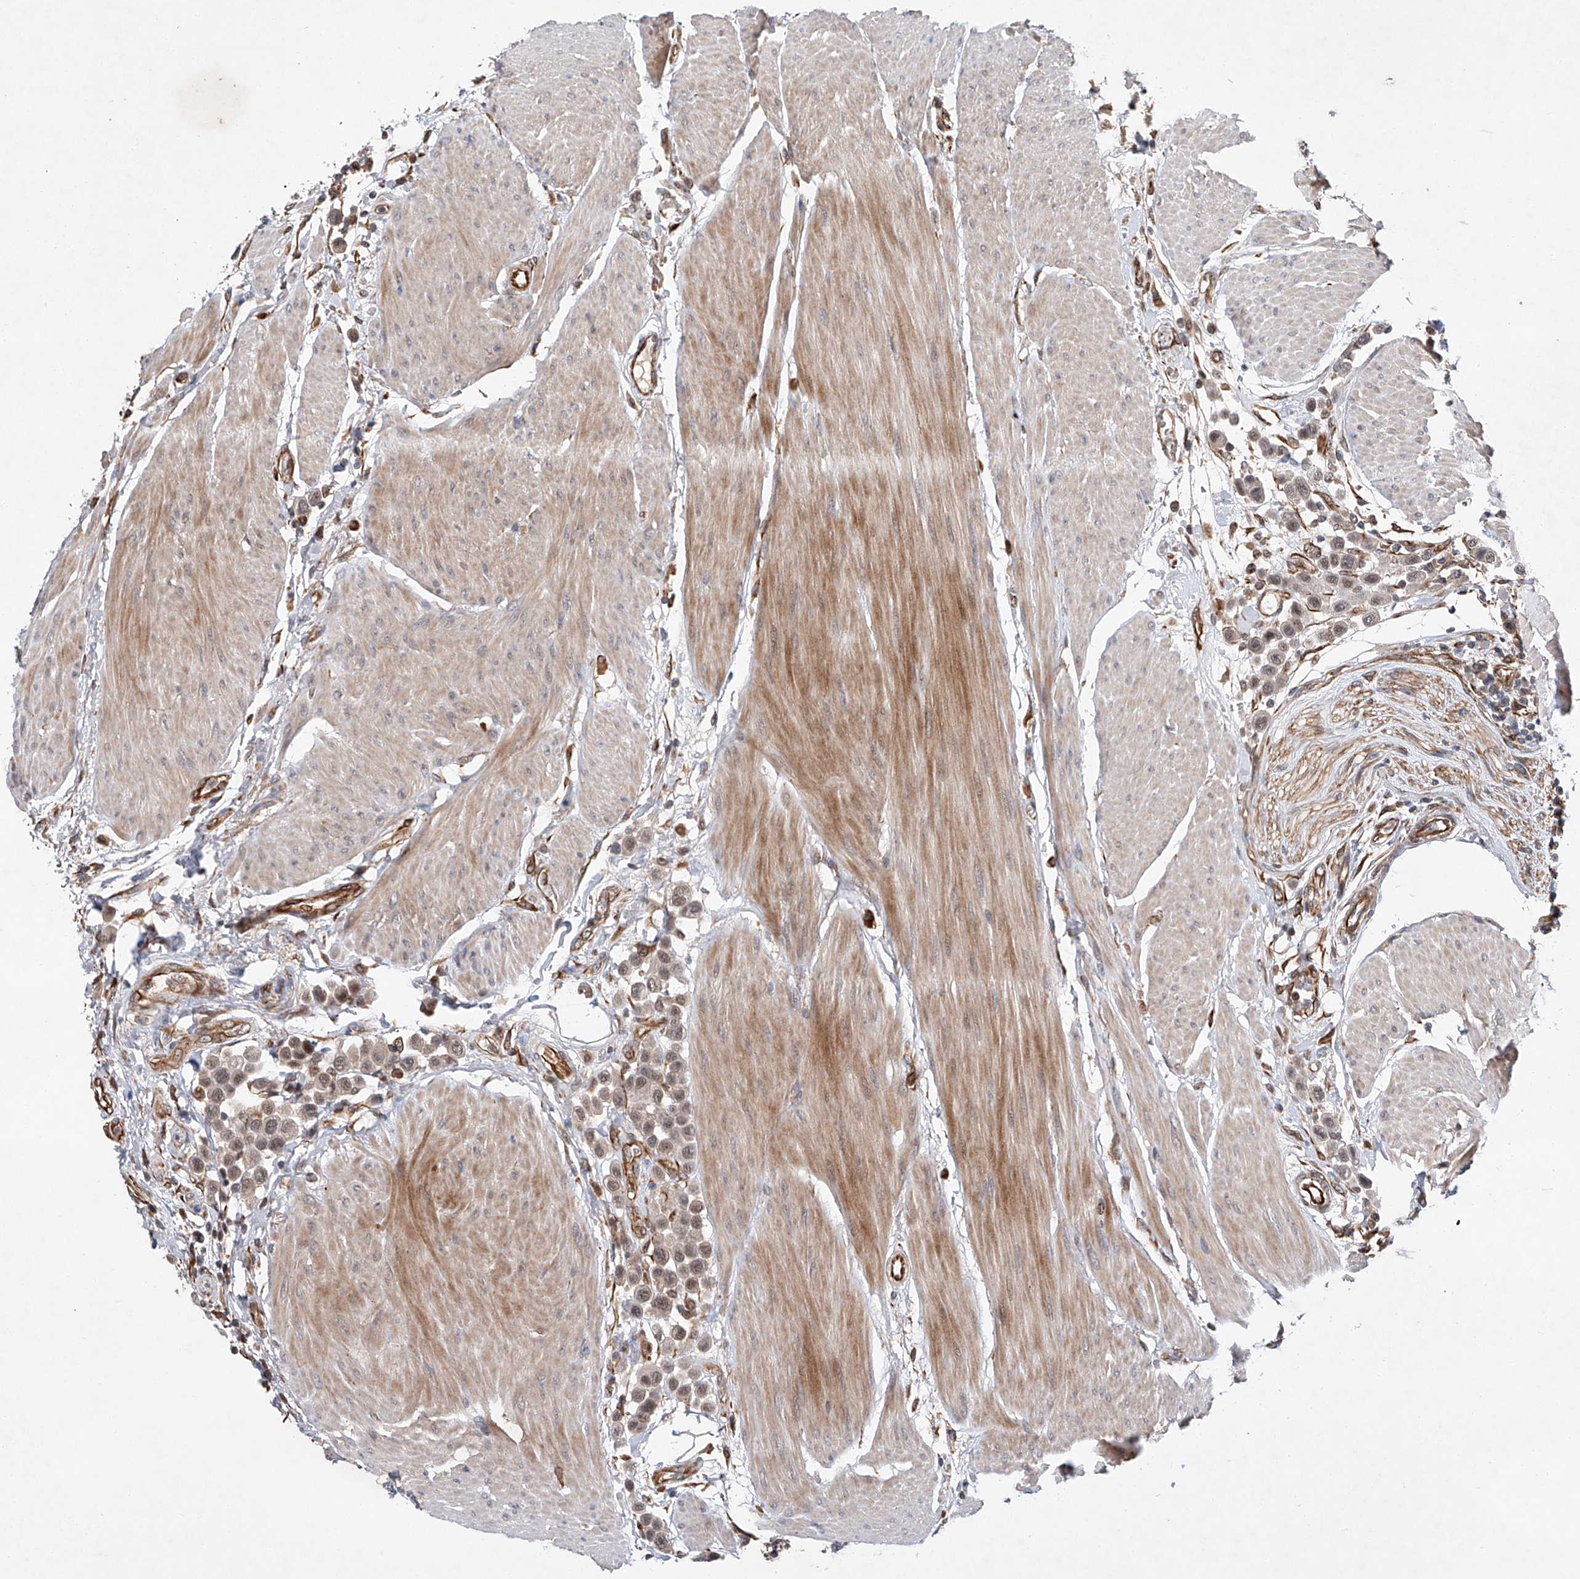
{"staining": {"intensity": "weak", "quantity": ">75%", "location": "nuclear"}, "tissue": "urothelial cancer", "cell_type": "Tumor cells", "image_type": "cancer", "snomed": [{"axis": "morphology", "description": "Urothelial carcinoma, High grade"}, {"axis": "topography", "description": "Urinary bladder"}], "caption": "High-grade urothelial carcinoma stained with a brown dye shows weak nuclear positive positivity in about >75% of tumor cells.", "gene": "AMD1", "patient": {"sex": "male", "age": 50}}